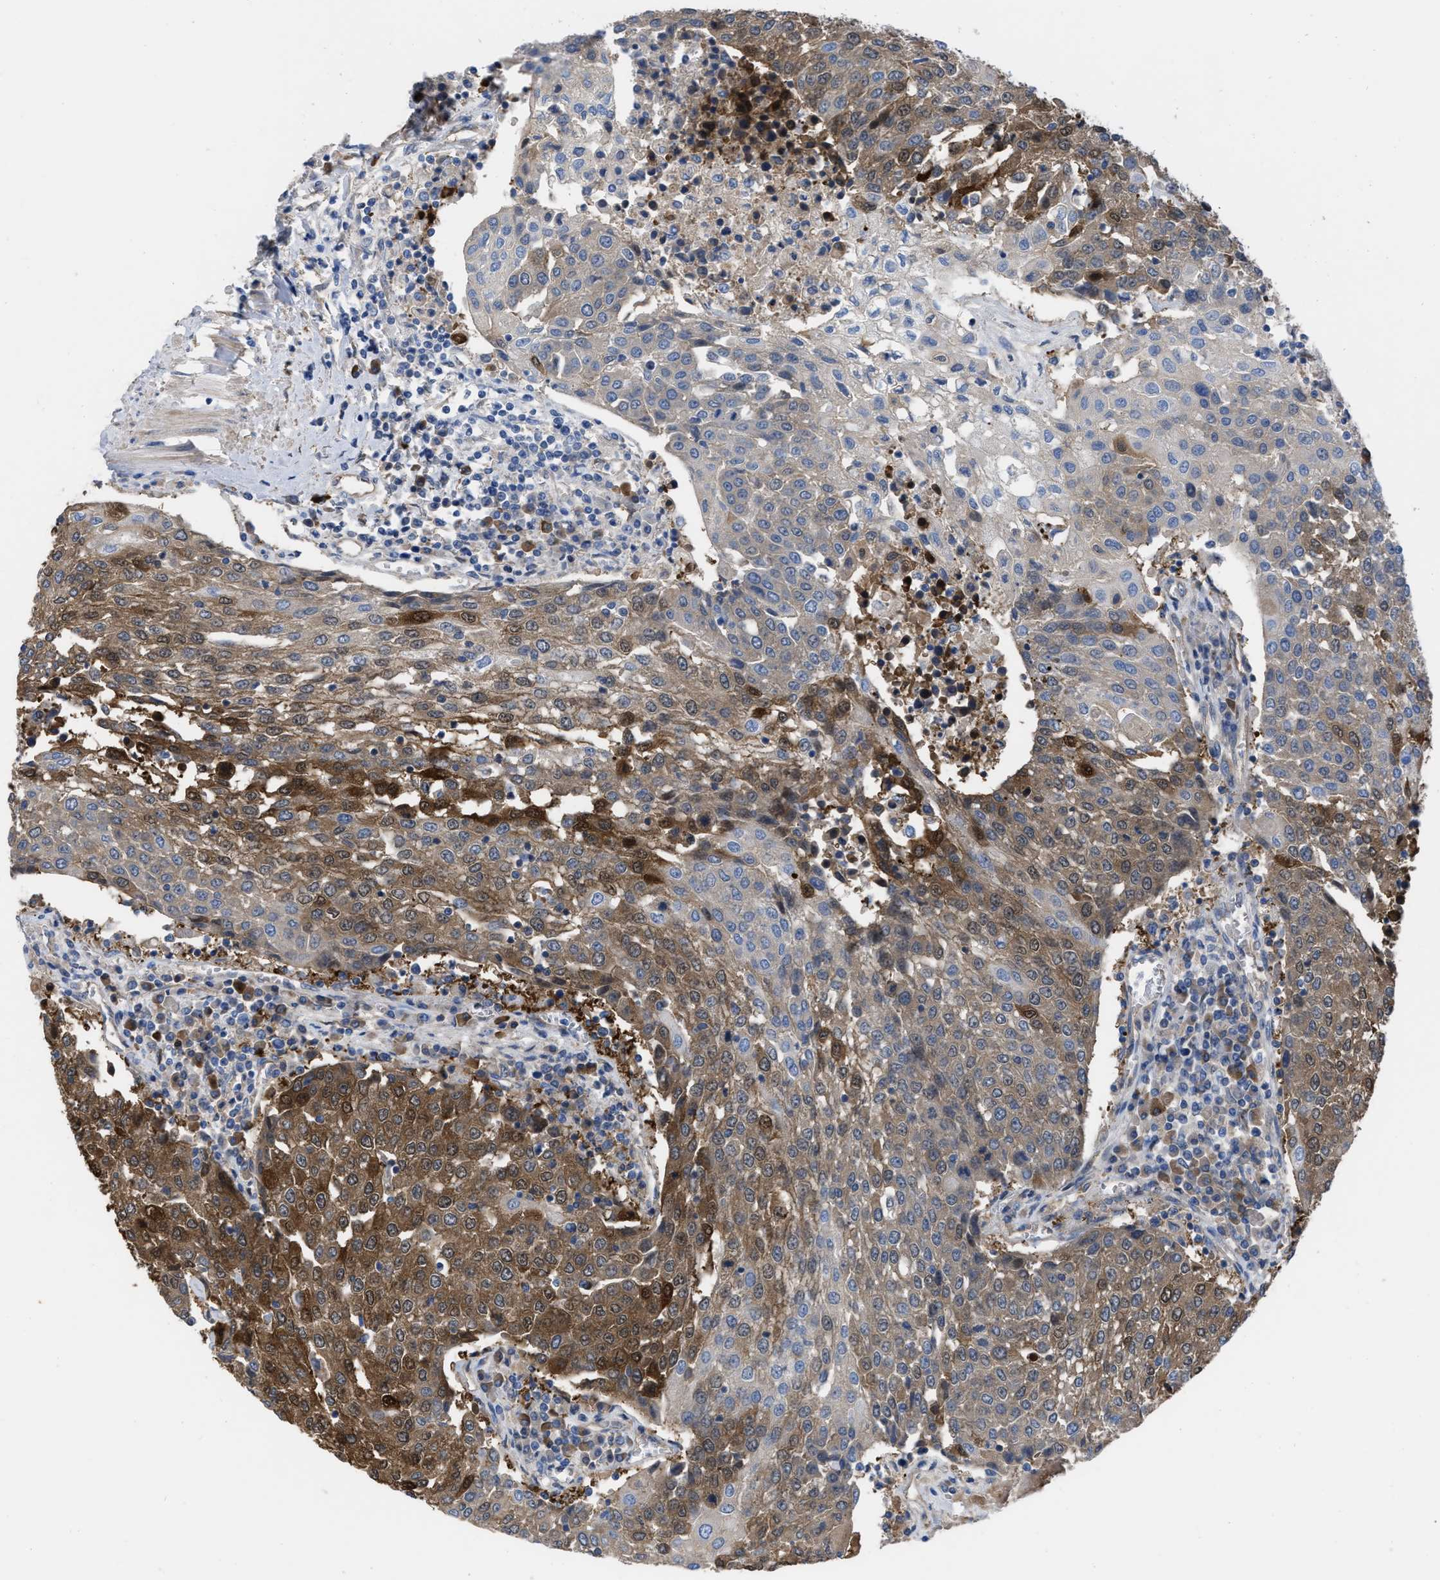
{"staining": {"intensity": "moderate", "quantity": "25%-75%", "location": "cytoplasmic/membranous"}, "tissue": "urothelial cancer", "cell_type": "Tumor cells", "image_type": "cancer", "snomed": [{"axis": "morphology", "description": "Urothelial carcinoma, High grade"}, {"axis": "topography", "description": "Urinary bladder"}], "caption": "IHC staining of urothelial cancer, which exhibits medium levels of moderate cytoplasmic/membranous expression in approximately 25%-75% of tumor cells indicating moderate cytoplasmic/membranous protein expression. The staining was performed using DAB (3,3'-diaminobenzidine) (brown) for protein detection and nuclei were counterstained in hematoxylin (blue).", "gene": "TRIOBP", "patient": {"sex": "female", "age": 85}}